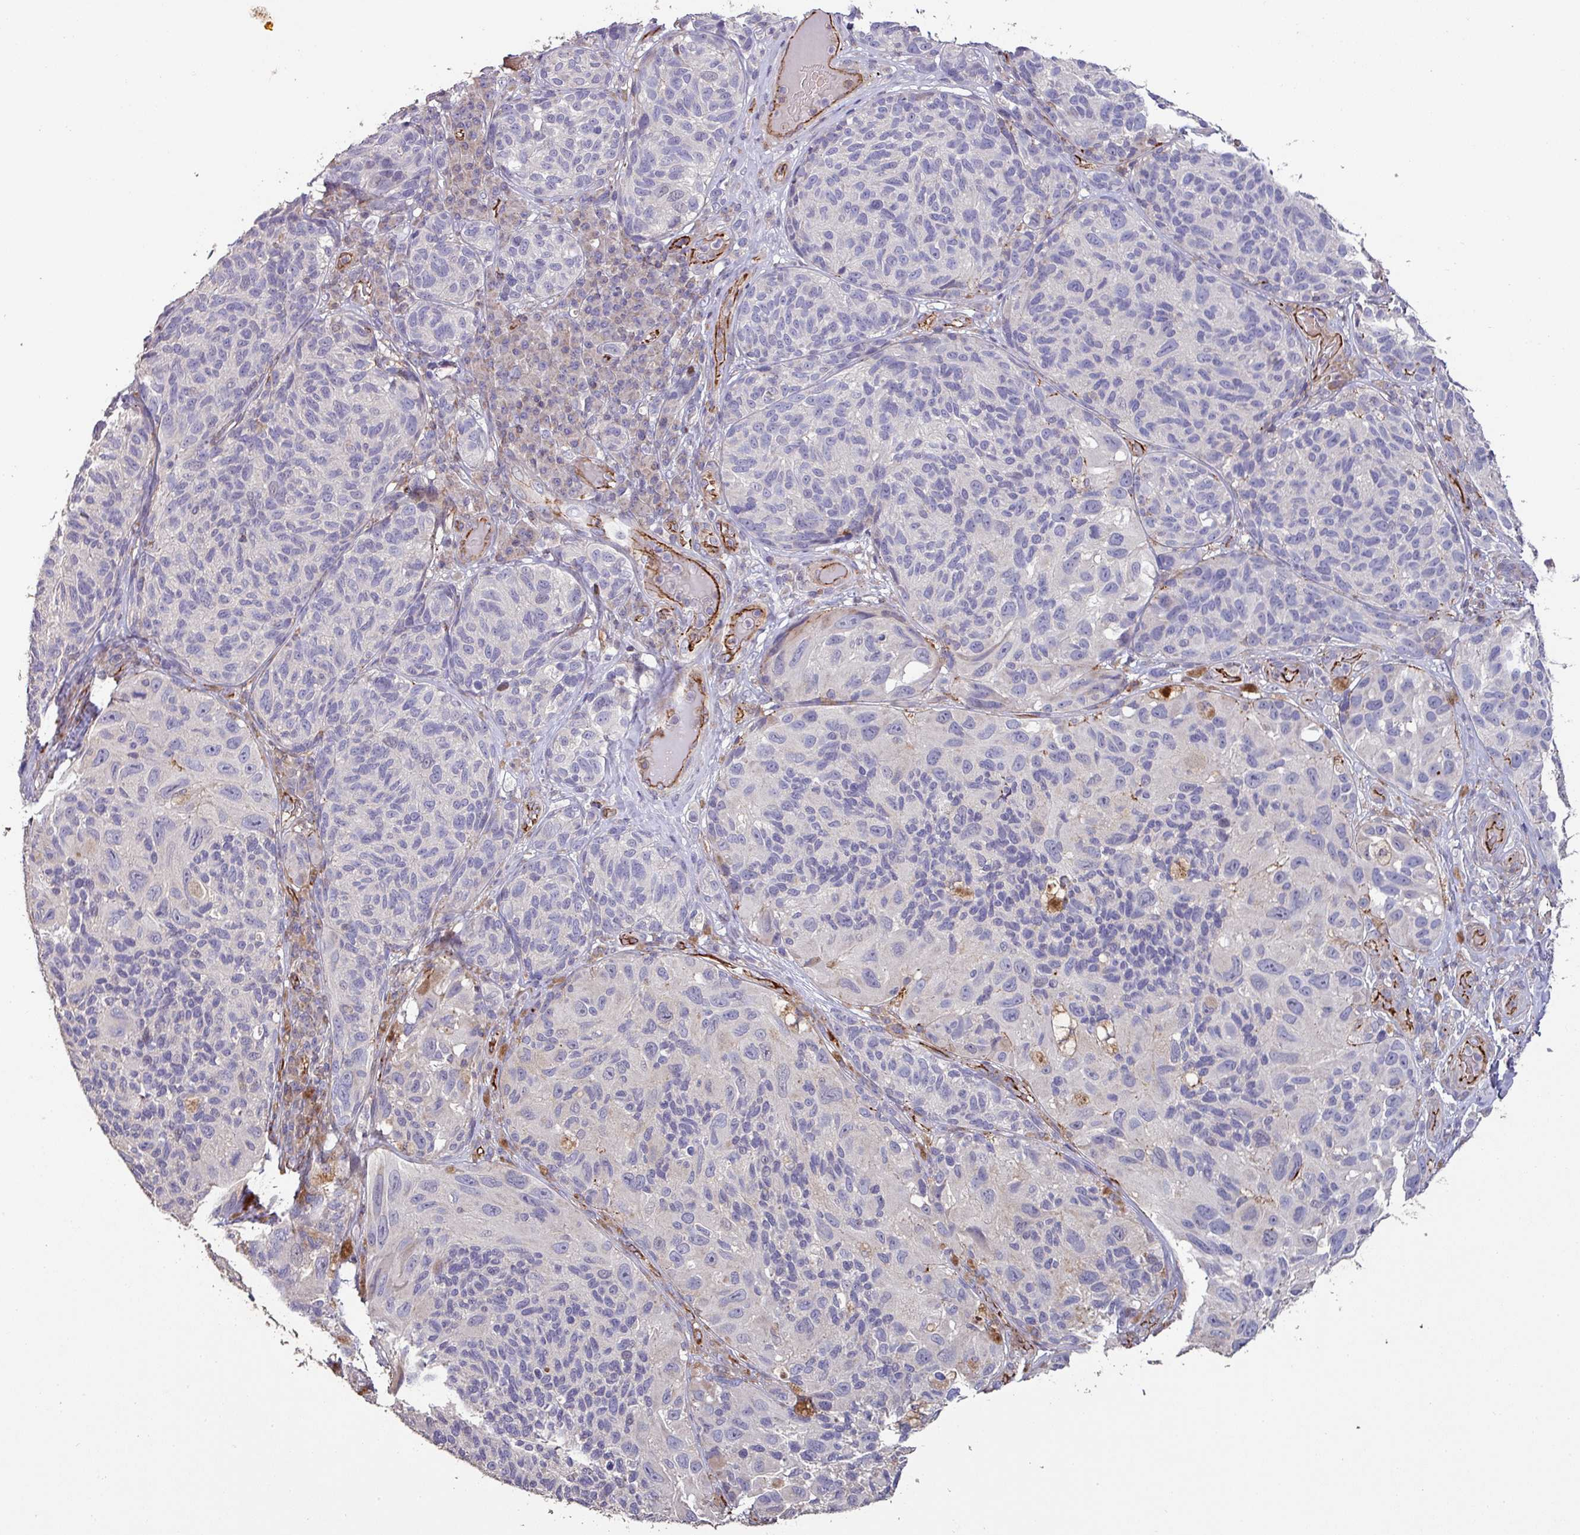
{"staining": {"intensity": "negative", "quantity": "none", "location": "none"}, "tissue": "melanoma", "cell_type": "Tumor cells", "image_type": "cancer", "snomed": [{"axis": "morphology", "description": "Malignant melanoma, NOS"}, {"axis": "topography", "description": "Skin"}], "caption": "There is no significant positivity in tumor cells of malignant melanoma.", "gene": "RPL23A", "patient": {"sex": "female", "age": 73}}